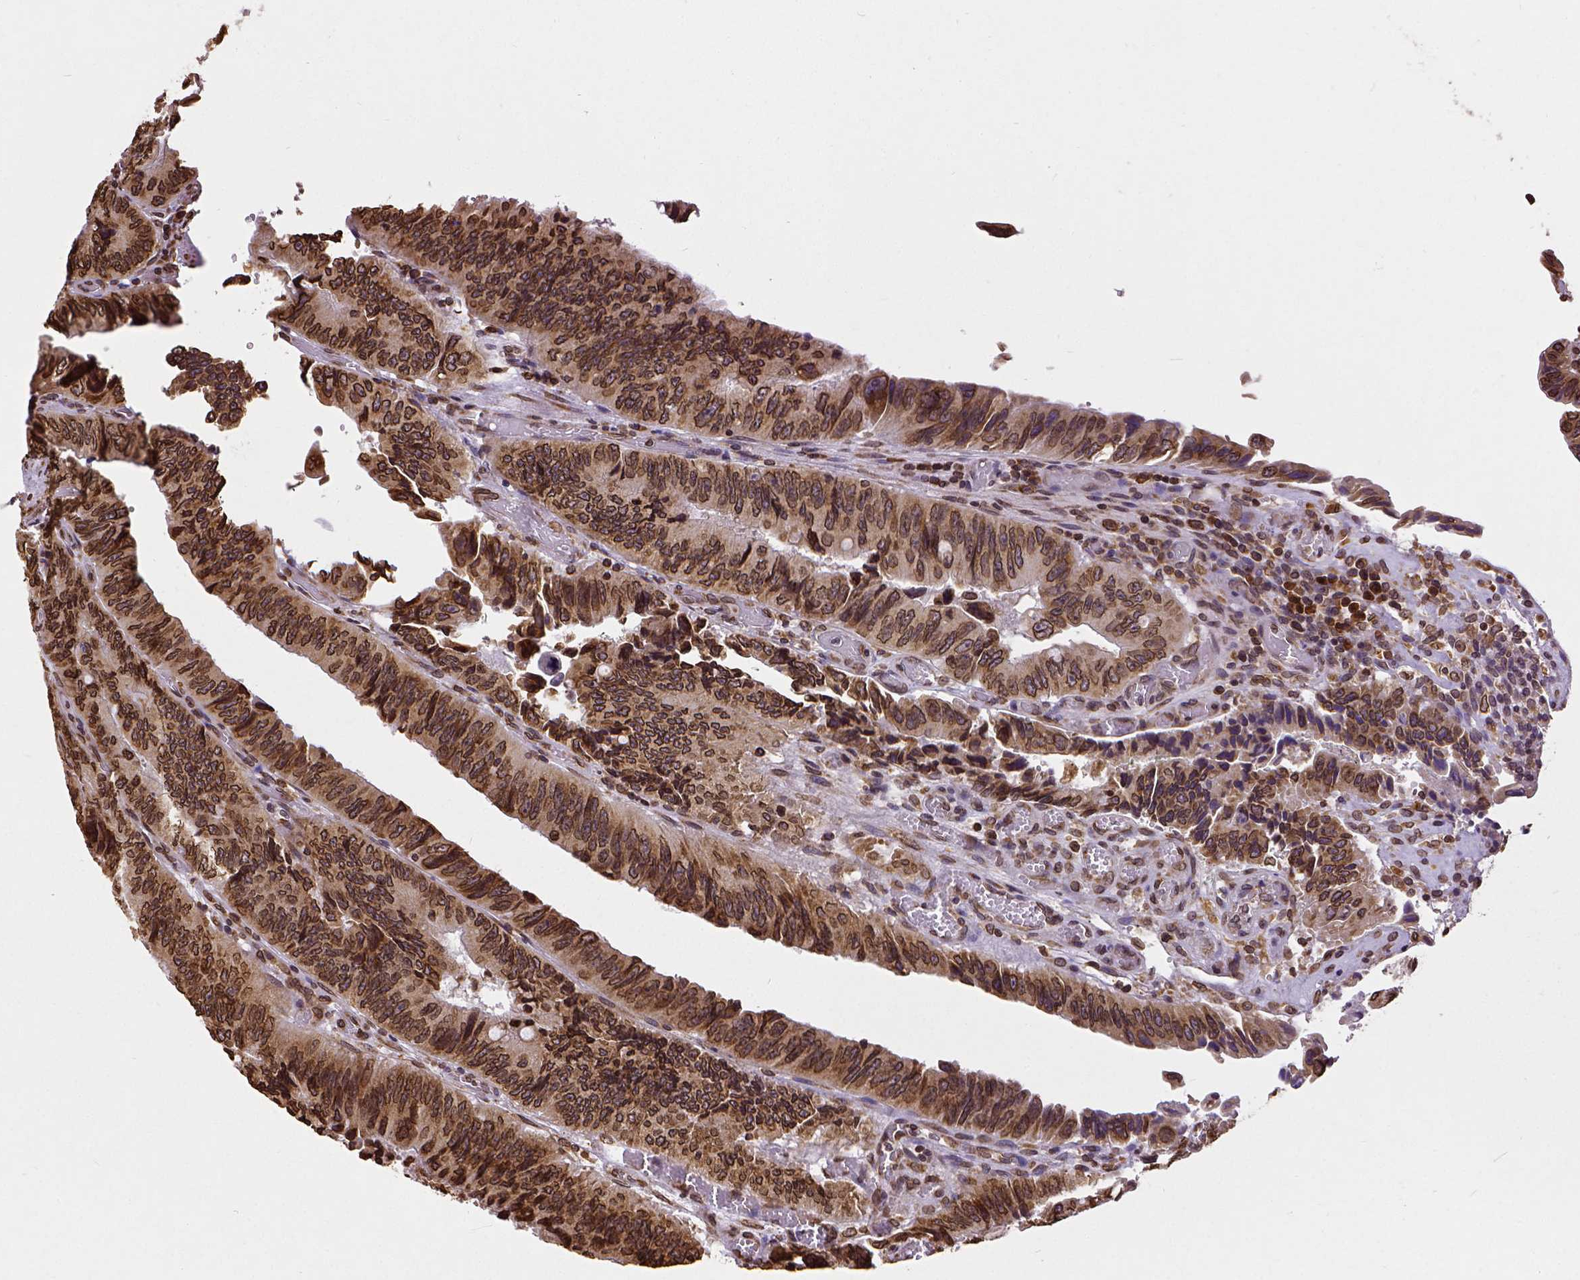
{"staining": {"intensity": "strong", "quantity": ">75%", "location": "cytoplasmic/membranous,nuclear"}, "tissue": "colorectal cancer", "cell_type": "Tumor cells", "image_type": "cancer", "snomed": [{"axis": "morphology", "description": "Adenocarcinoma, NOS"}, {"axis": "topography", "description": "Colon"}], "caption": "Protein expression analysis of adenocarcinoma (colorectal) shows strong cytoplasmic/membranous and nuclear positivity in about >75% of tumor cells. (DAB (3,3'-diaminobenzidine) IHC with brightfield microscopy, high magnification).", "gene": "MTDH", "patient": {"sex": "female", "age": 84}}